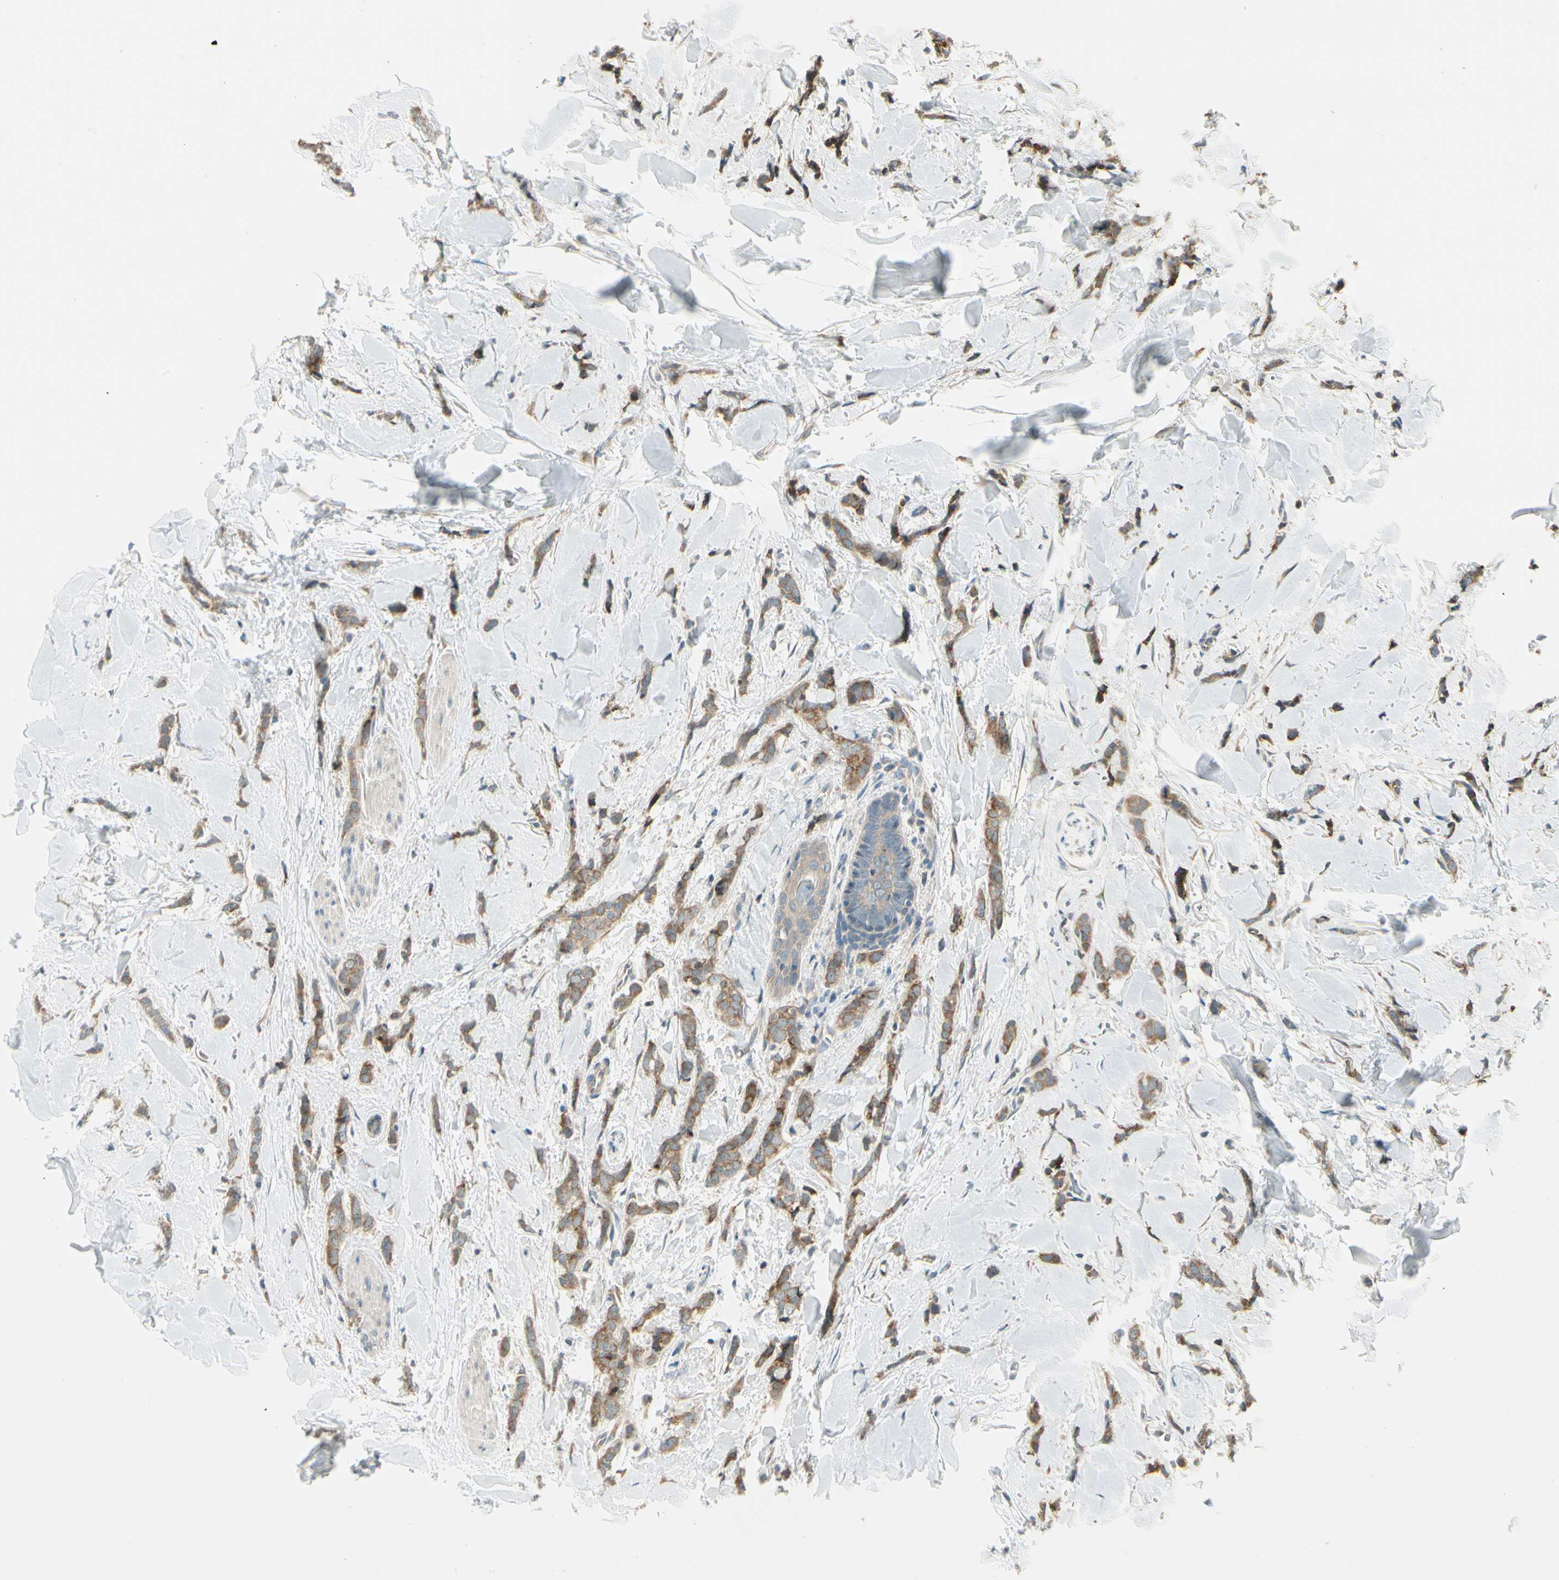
{"staining": {"intensity": "moderate", "quantity": ">75%", "location": "cytoplasmic/membranous"}, "tissue": "breast cancer", "cell_type": "Tumor cells", "image_type": "cancer", "snomed": [{"axis": "morphology", "description": "Lobular carcinoma"}, {"axis": "topography", "description": "Skin"}, {"axis": "topography", "description": "Breast"}], "caption": "Moderate cytoplasmic/membranous staining is present in about >75% of tumor cells in lobular carcinoma (breast). (IHC, brightfield microscopy, high magnification).", "gene": "BNIP1", "patient": {"sex": "female", "age": 46}}